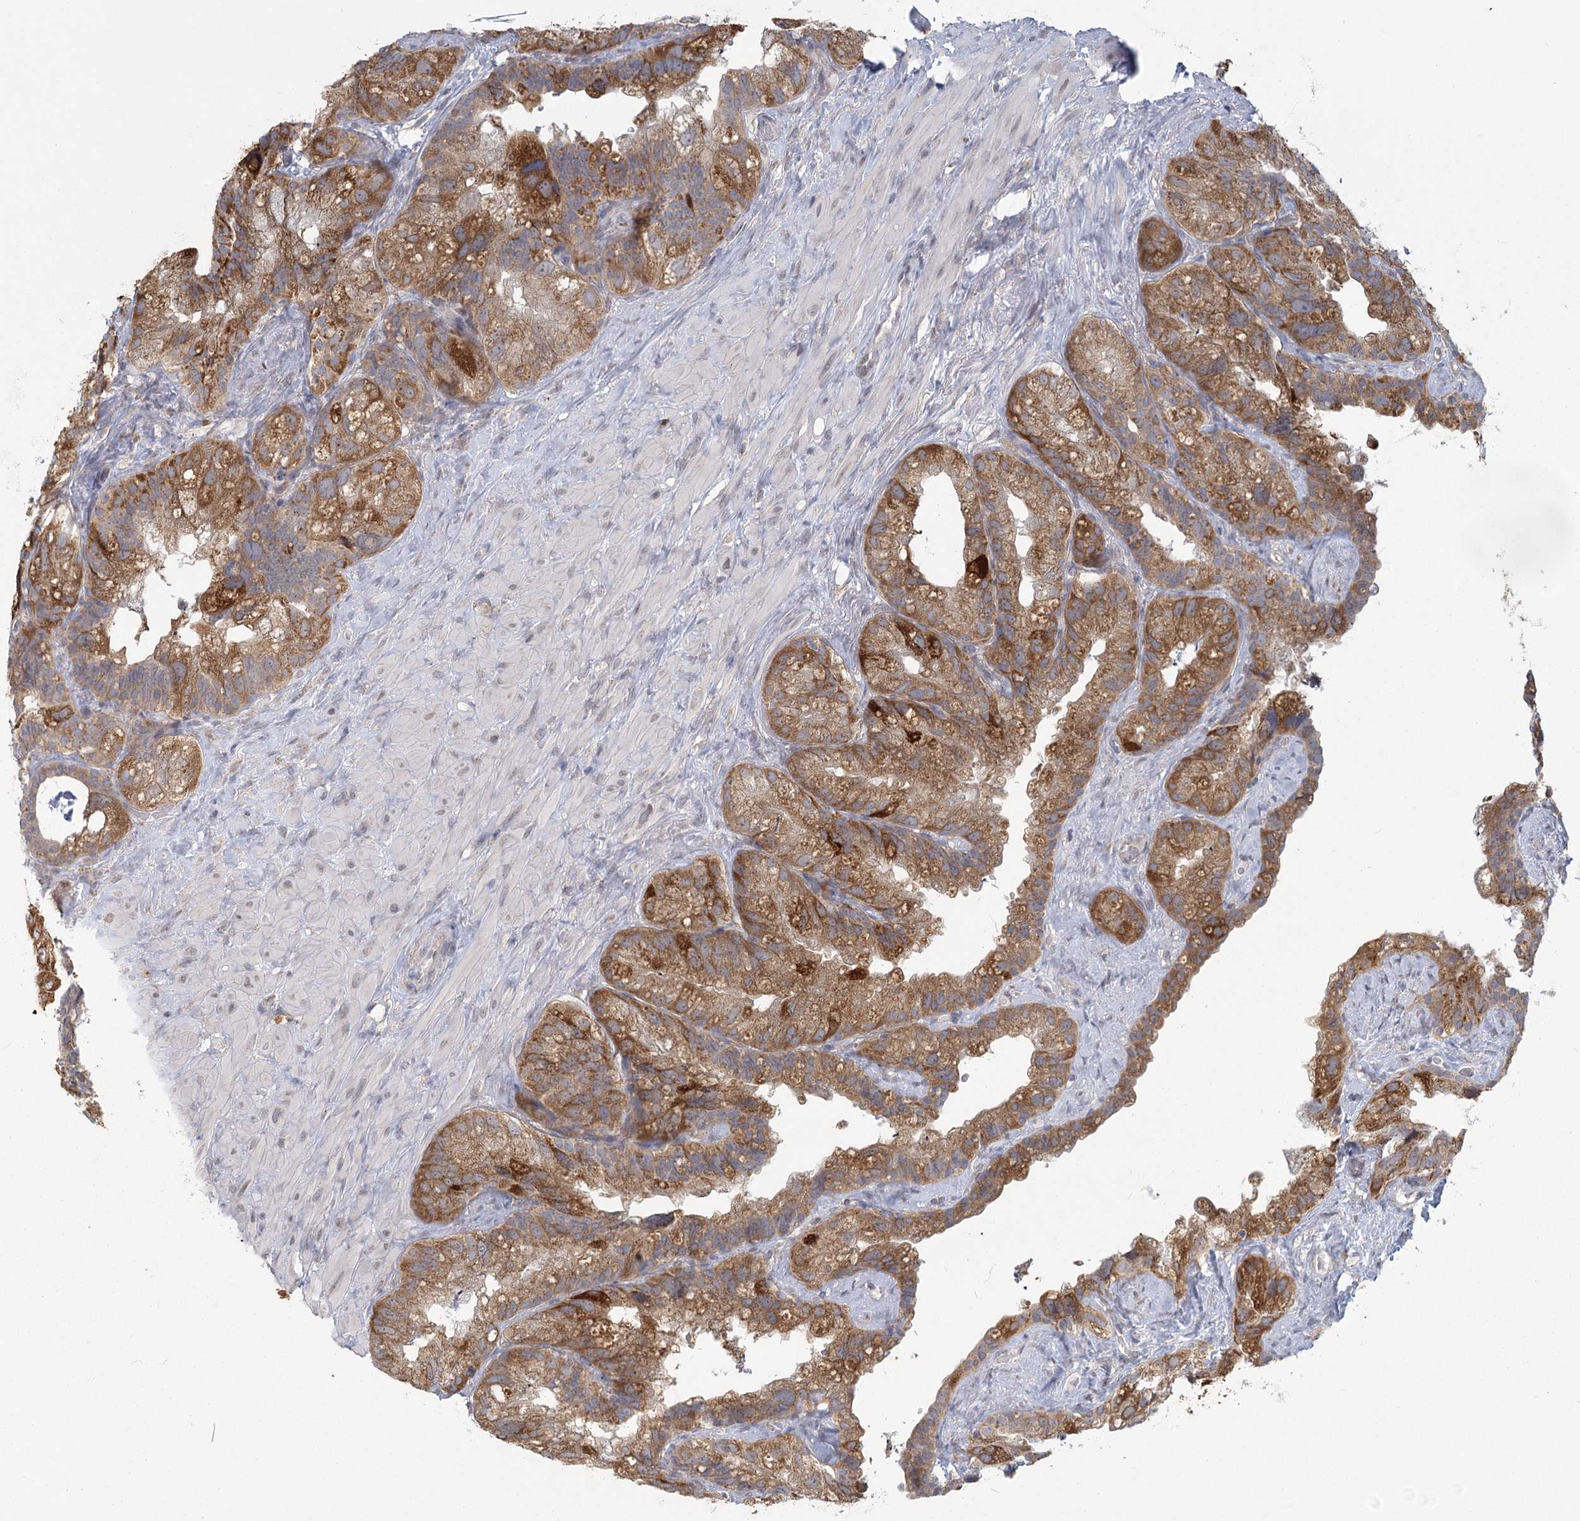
{"staining": {"intensity": "moderate", "quantity": ">75%", "location": "cytoplasmic/membranous"}, "tissue": "prostate cancer", "cell_type": "Tumor cells", "image_type": "cancer", "snomed": [{"axis": "morphology", "description": "Normal tissue, NOS"}, {"axis": "morphology", "description": "Adenocarcinoma, Low grade"}, {"axis": "topography", "description": "Prostate"}], "caption": "About >75% of tumor cells in human prostate adenocarcinoma (low-grade) reveal moderate cytoplasmic/membranous protein expression as visualized by brown immunohistochemical staining.", "gene": "LACTB", "patient": {"sex": "male", "age": 72}}